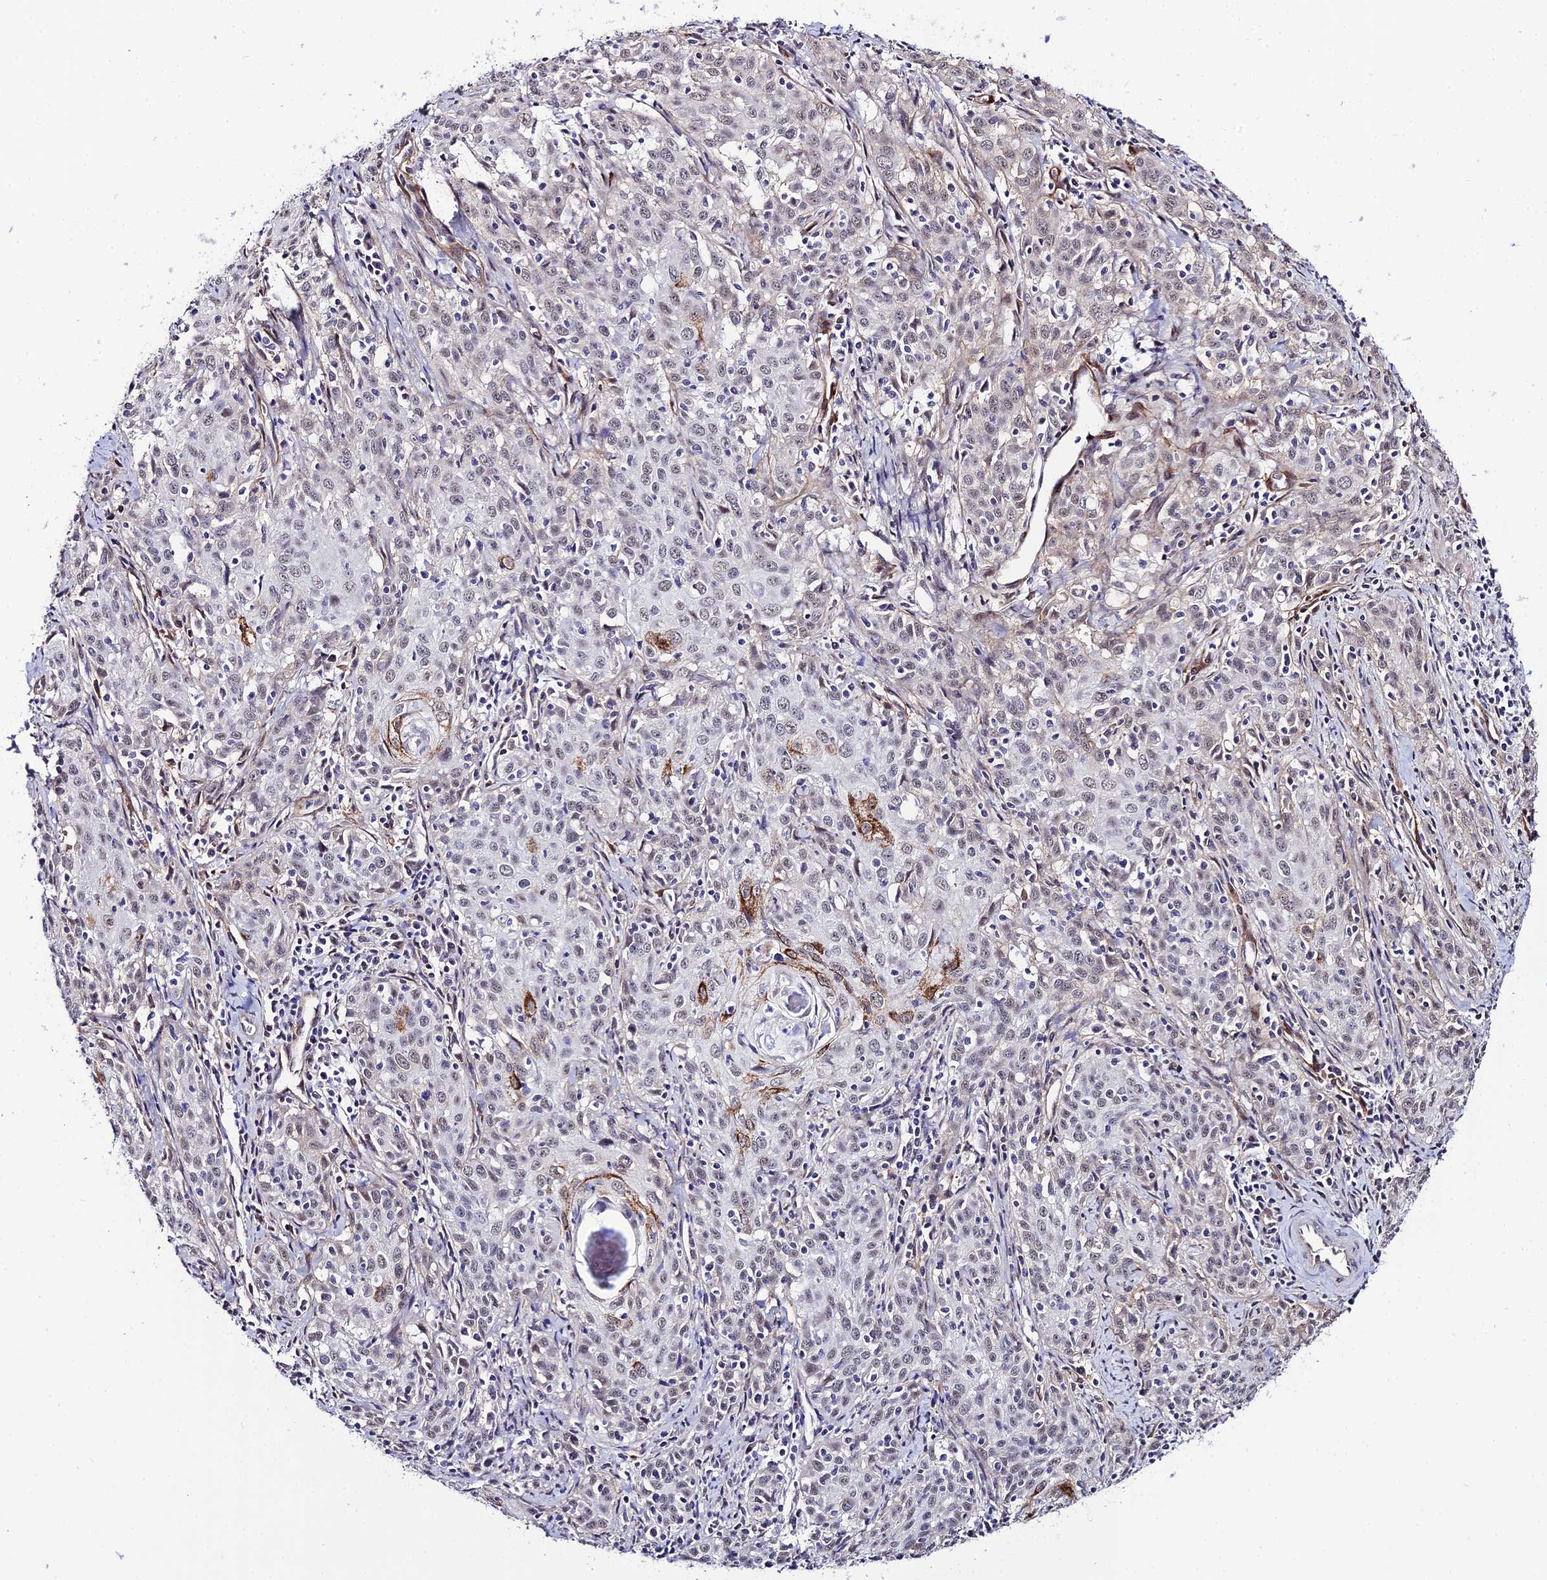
{"staining": {"intensity": "strong", "quantity": "<25%", "location": "cytoplasmic/membranous,nuclear"}, "tissue": "cervical cancer", "cell_type": "Tumor cells", "image_type": "cancer", "snomed": [{"axis": "morphology", "description": "Squamous cell carcinoma, NOS"}, {"axis": "topography", "description": "Cervix"}], "caption": "Strong cytoplasmic/membranous and nuclear protein staining is appreciated in approximately <25% of tumor cells in squamous cell carcinoma (cervical).", "gene": "SYT15", "patient": {"sex": "female", "age": 57}}